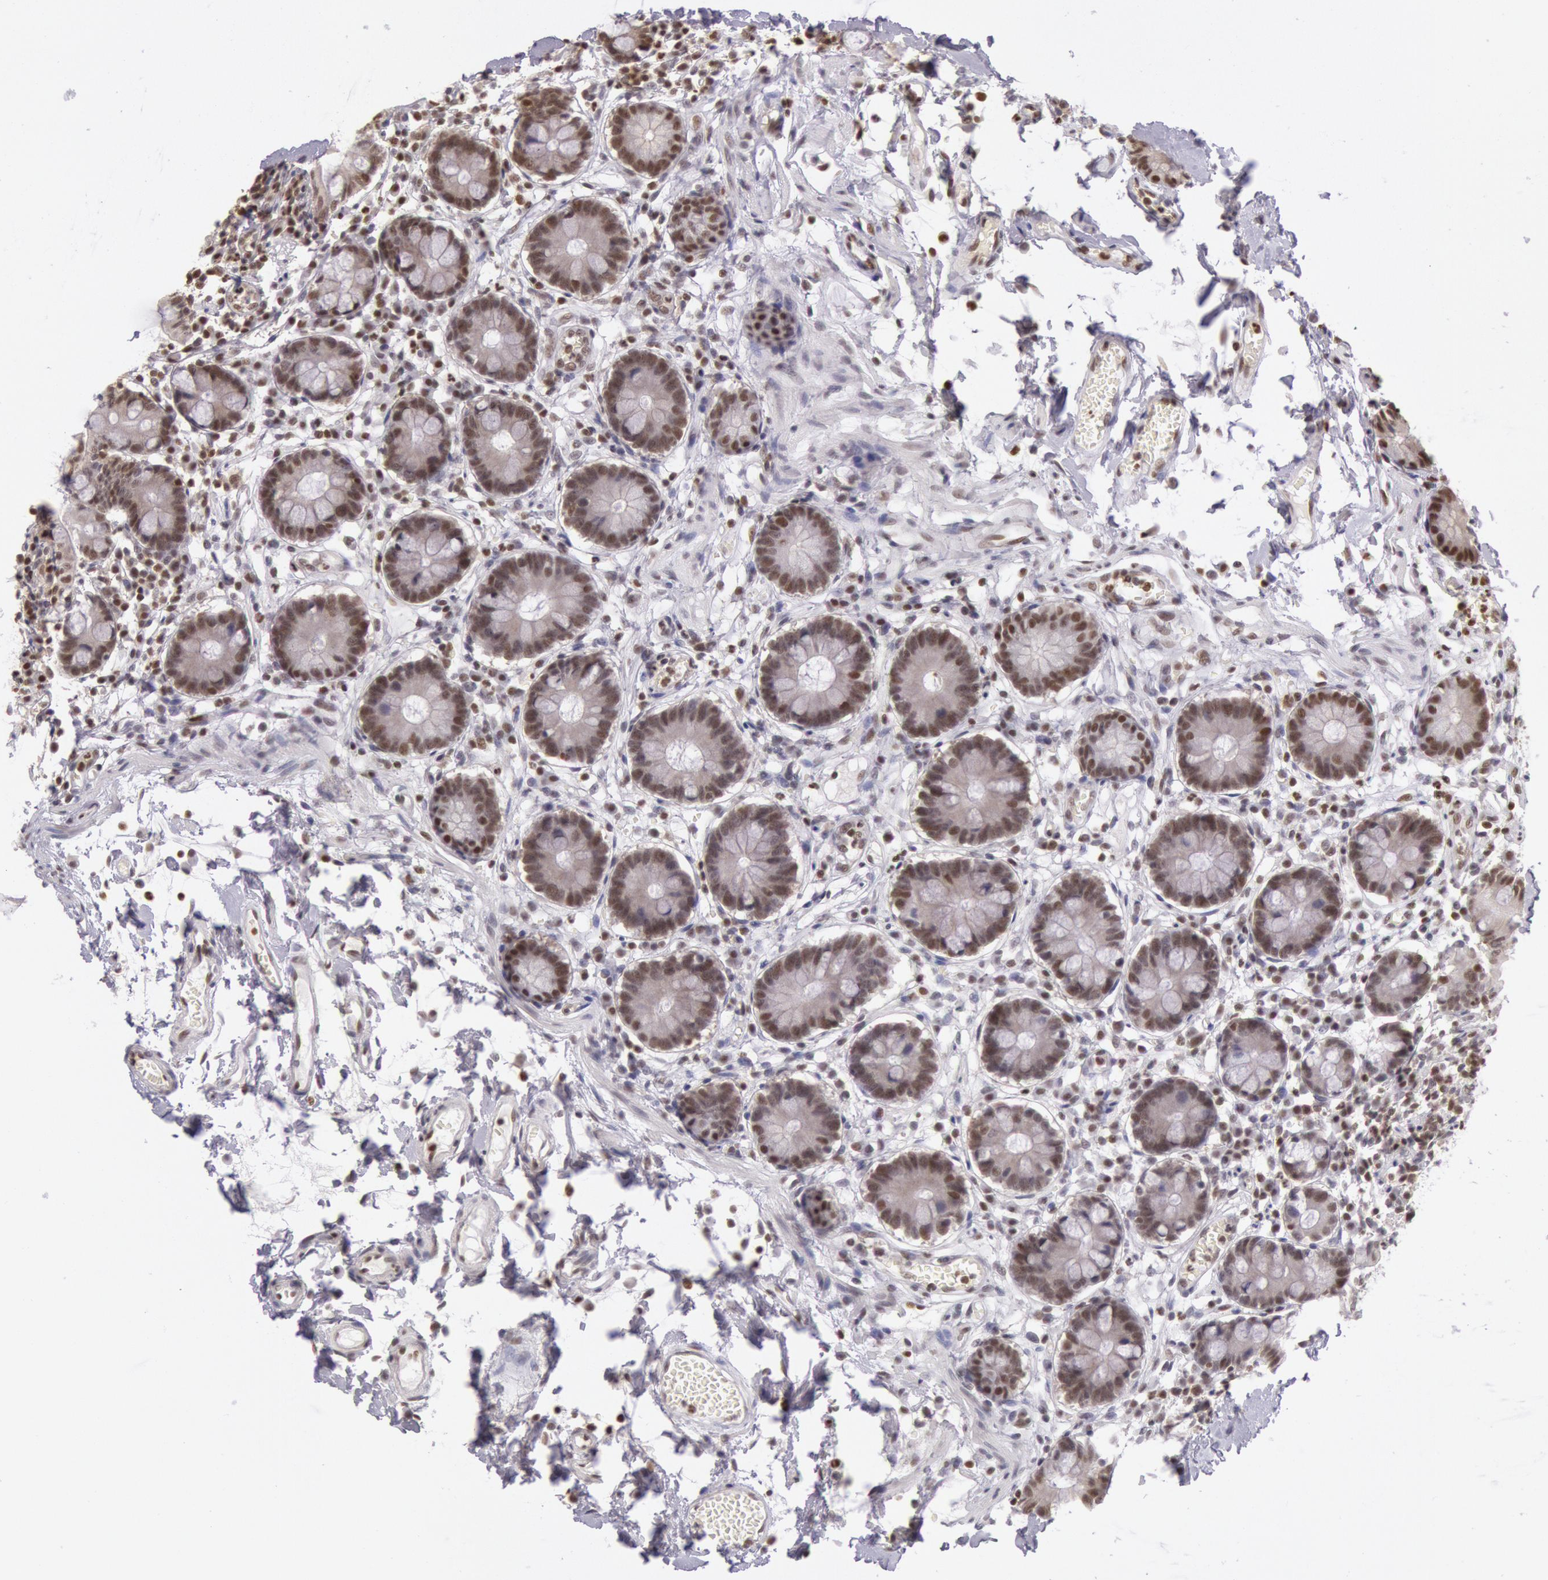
{"staining": {"intensity": "strong", "quantity": ">75%", "location": "nuclear"}, "tissue": "small intestine", "cell_type": "Glandular cells", "image_type": "normal", "snomed": [{"axis": "morphology", "description": "Normal tissue, NOS"}, {"axis": "topography", "description": "Small intestine"}], "caption": "Glandular cells reveal strong nuclear positivity in about >75% of cells in benign small intestine. Using DAB (brown) and hematoxylin (blue) stains, captured at high magnification using brightfield microscopy.", "gene": "ESS2", "patient": {"sex": "female", "age": 61}}